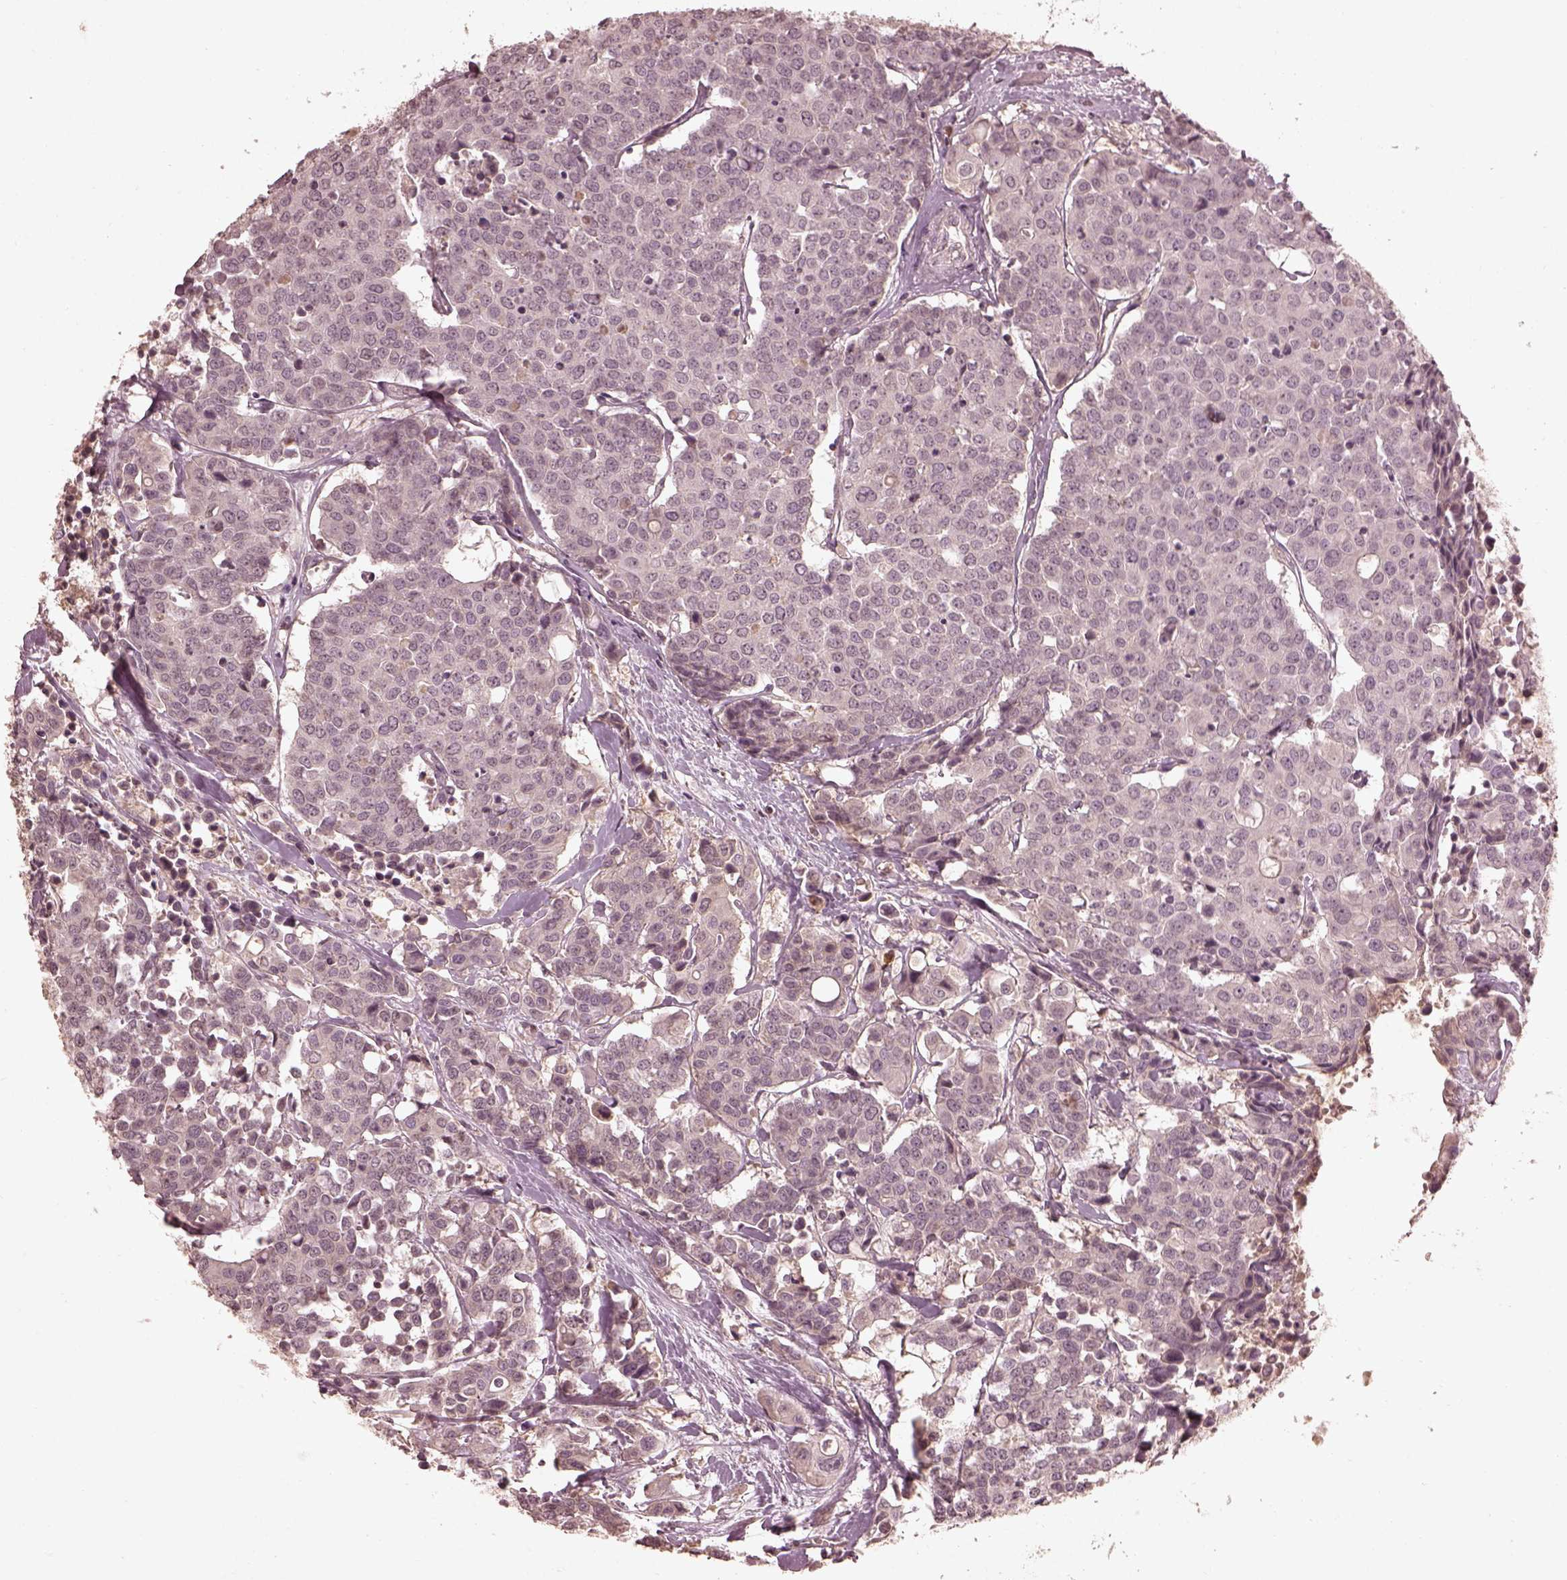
{"staining": {"intensity": "negative", "quantity": "none", "location": "none"}, "tissue": "carcinoid", "cell_type": "Tumor cells", "image_type": "cancer", "snomed": [{"axis": "morphology", "description": "Carcinoid, malignant, NOS"}, {"axis": "topography", "description": "Colon"}], "caption": "Immunohistochemistry (IHC) photomicrograph of human carcinoid stained for a protein (brown), which reveals no expression in tumor cells. The staining was performed using DAB (3,3'-diaminobenzidine) to visualize the protein expression in brown, while the nuclei were stained in blue with hematoxylin (Magnification: 20x).", "gene": "CALR3", "patient": {"sex": "male", "age": 81}}